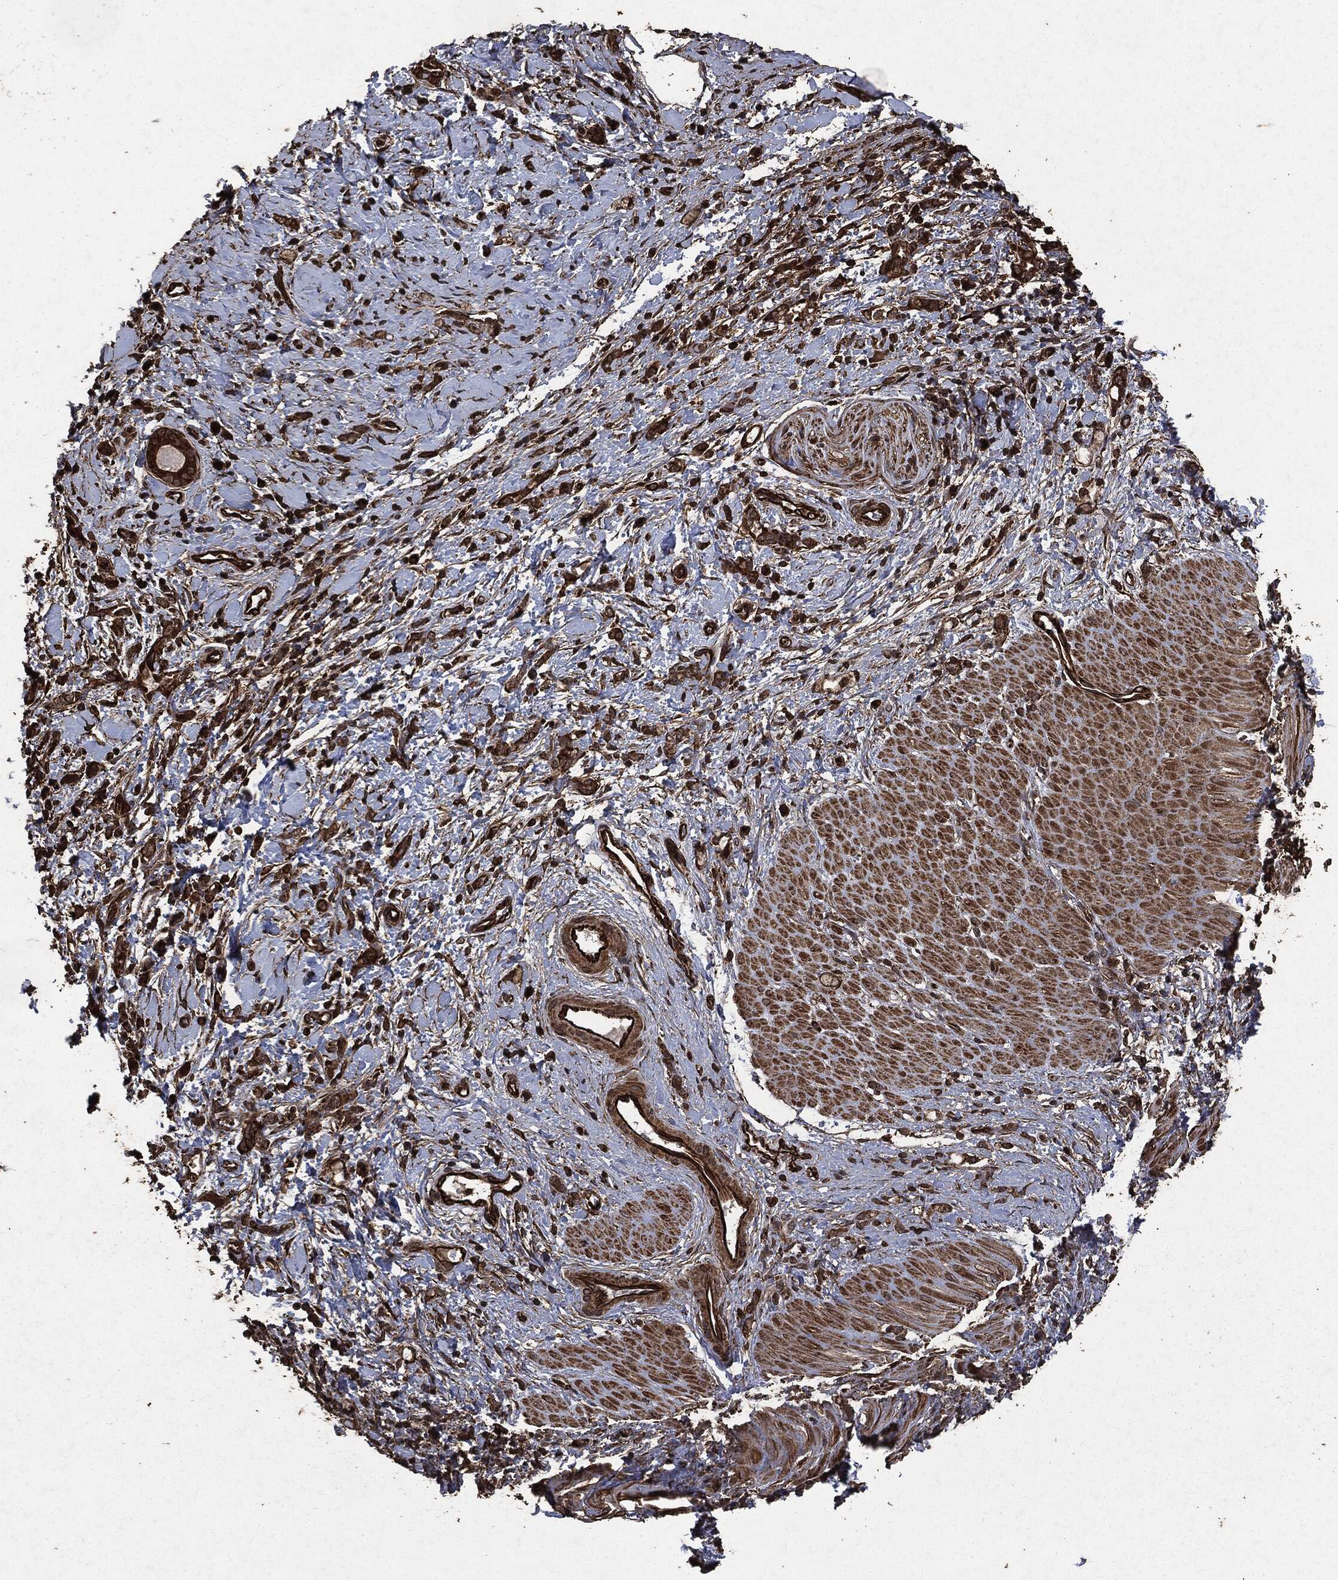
{"staining": {"intensity": "strong", "quantity": ">75%", "location": "cytoplasmic/membranous"}, "tissue": "stomach cancer", "cell_type": "Tumor cells", "image_type": "cancer", "snomed": [{"axis": "morphology", "description": "Normal tissue, NOS"}, {"axis": "morphology", "description": "Adenocarcinoma, NOS"}, {"axis": "topography", "description": "Stomach"}], "caption": "High-power microscopy captured an immunohistochemistry micrograph of stomach adenocarcinoma, revealing strong cytoplasmic/membranous staining in about >75% of tumor cells. The protein is shown in brown color, while the nuclei are stained blue.", "gene": "HRAS", "patient": {"sex": "male", "age": 67}}